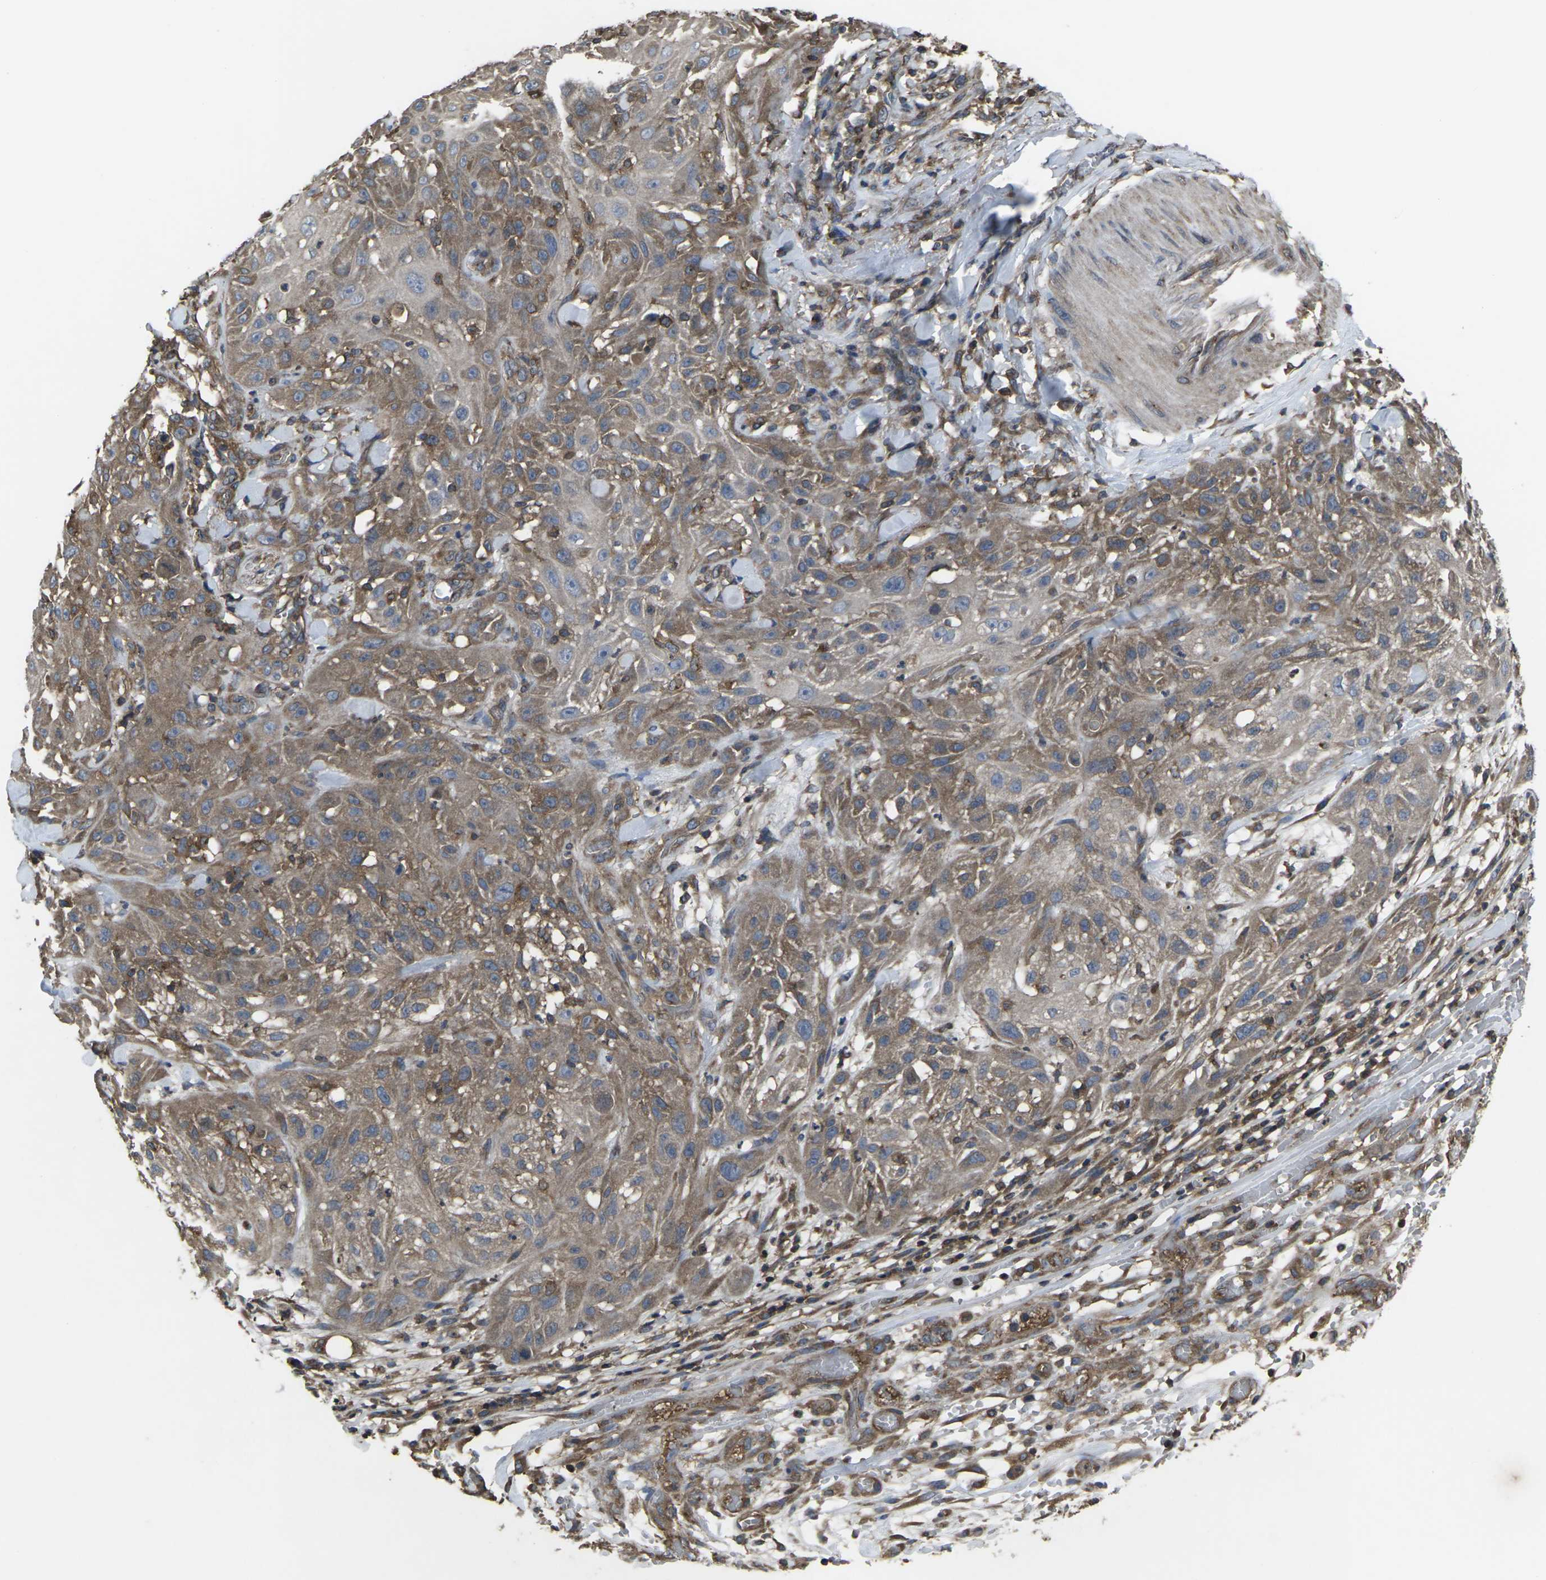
{"staining": {"intensity": "moderate", "quantity": ">75%", "location": "cytoplasmic/membranous"}, "tissue": "skin cancer", "cell_type": "Tumor cells", "image_type": "cancer", "snomed": [{"axis": "morphology", "description": "Squamous cell carcinoma, NOS"}, {"axis": "topography", "description": "Skin"}], "caption": "Human skin cancer stained with a protein marker shows moderate staining in tumor cells.", "gene": "PRKACB", "patient": {"sex": "male", "age": 75}}